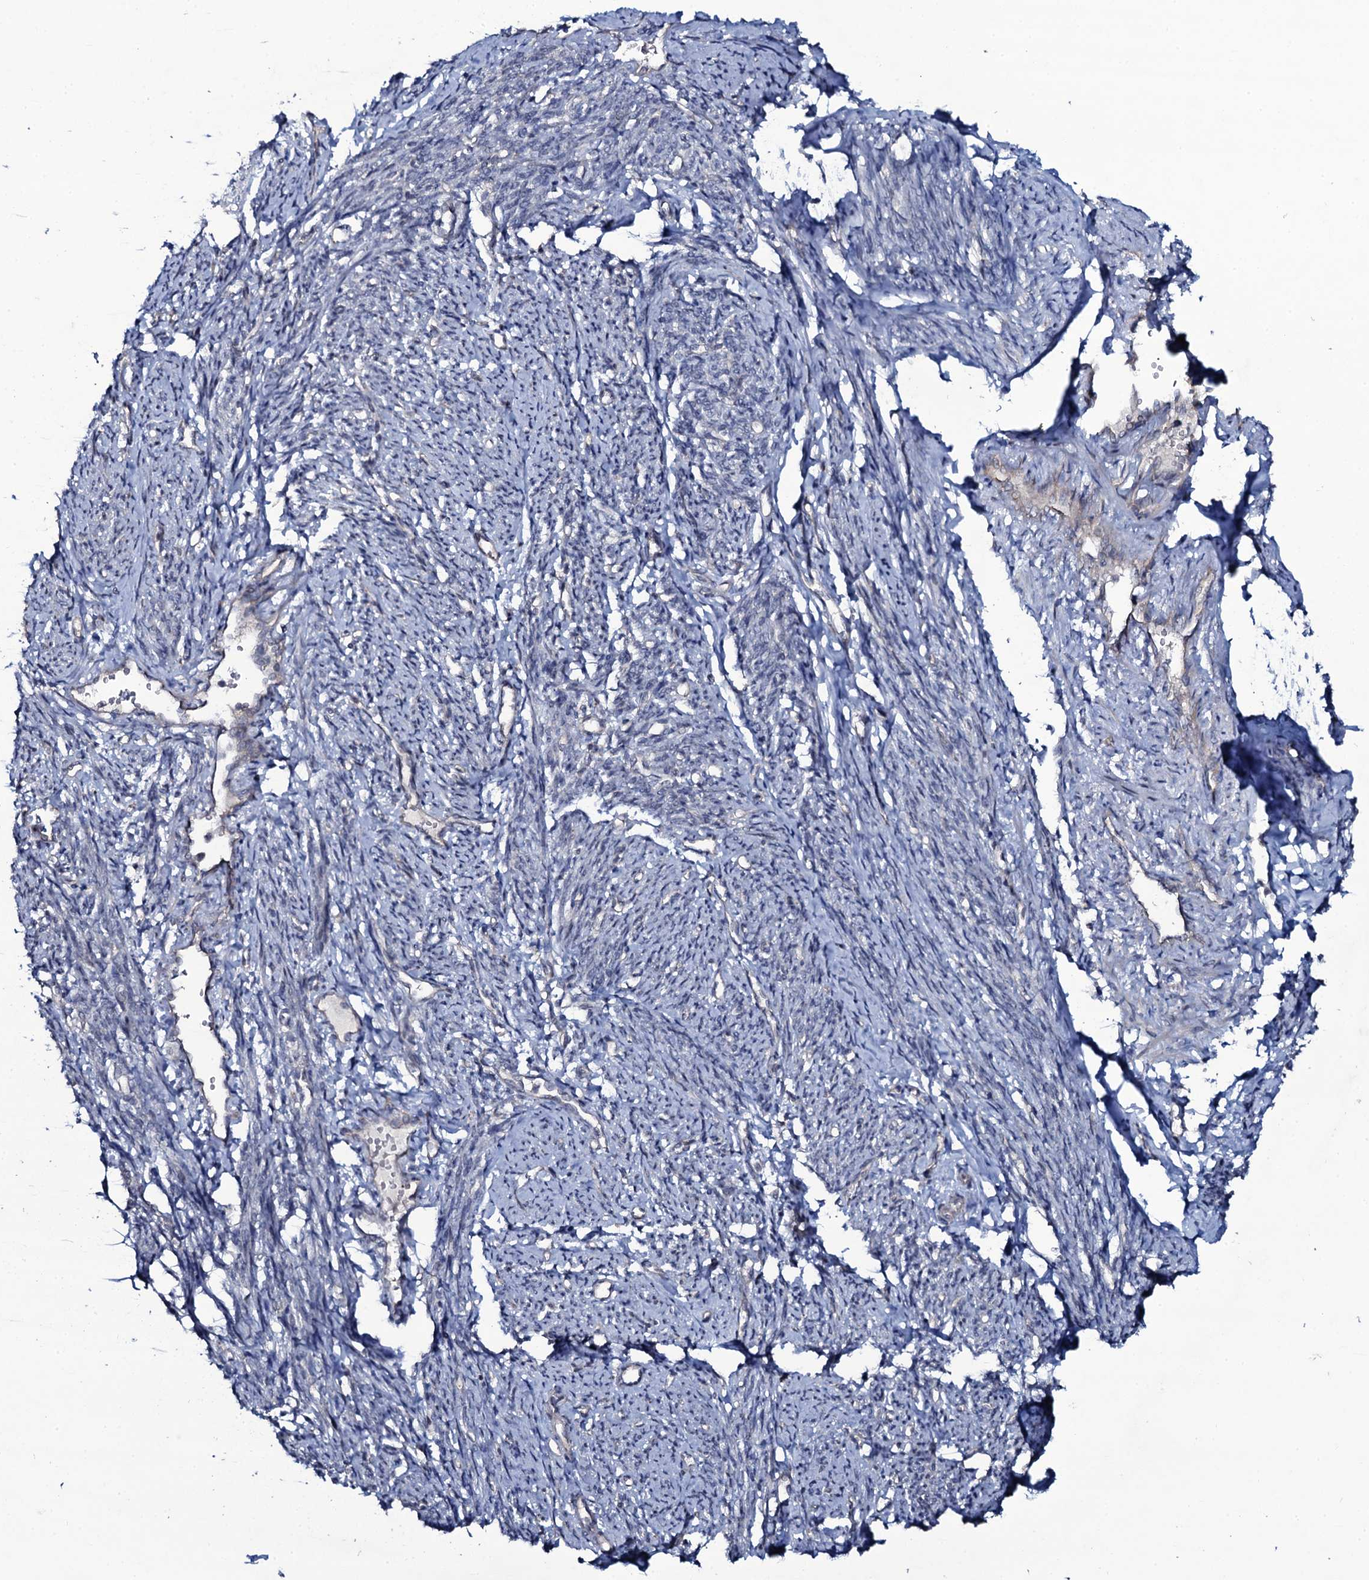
{"staining": {"intensity": "weak", "quantity": "25%-75%", "location": "cytoplasmic/membranous"}, "tissue": "smooth muscle", "cell_type": "Smooth muscle cells", "image_type": "normal", "snomed": [{"axis": "morphology", "description": "Normal tissue, NOS"}, {"axis": "topography", "description": "Smooth muscle"}, {"axis": "topography", "description": "Uterus"}], "caption": "The photomicrograph demonstrates immunohistochemical staining of benign smooth muscle. There is weak cytoplasmic/membranous expression is identified in approximately 25%-75% of smooth muscle cells.", "gene": "SNAP23", "patient": {"sex": "female", "age": 59}}